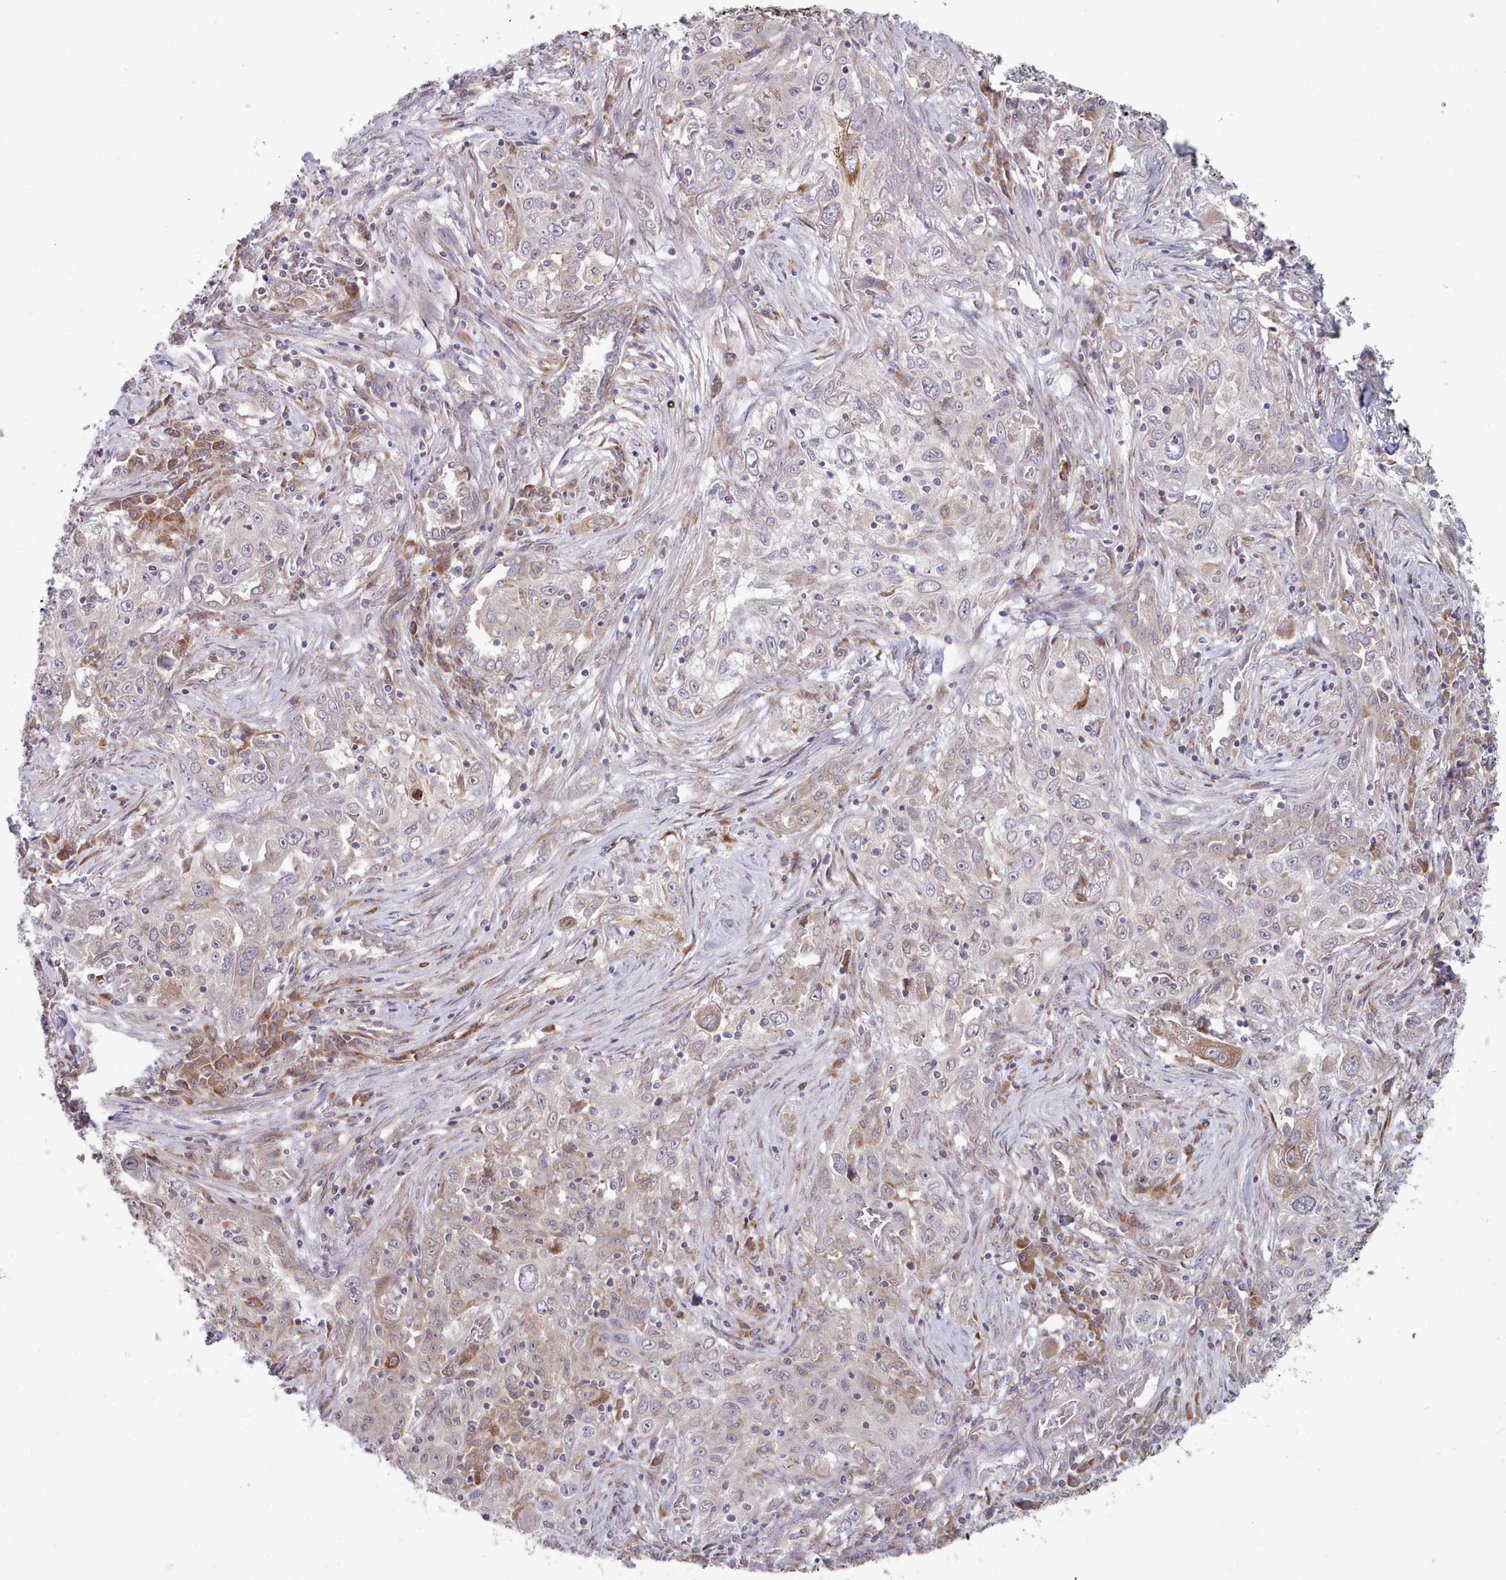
{"staining": {"intensity": "weak", "quantity": "<25%", "location": "cytoplasmic/membranous"}, "tissue": "lung cancer", "cell_type": "Tumor cells", "image_type": "cancer", "snomed": [{"axis": "morphology", "description": "Squamous cell carcinoma, NOS"}, {"axis": "topography", "description": "Lung"}], "caption": "An immunohistochemistry histopathology image of lung squamous cell carcinoma is shown. There is no staining in tumor cells of lung squamous cell carcinoma.", "gene": "TRIM26", "patient": {"sex": "female", "age": 69}}